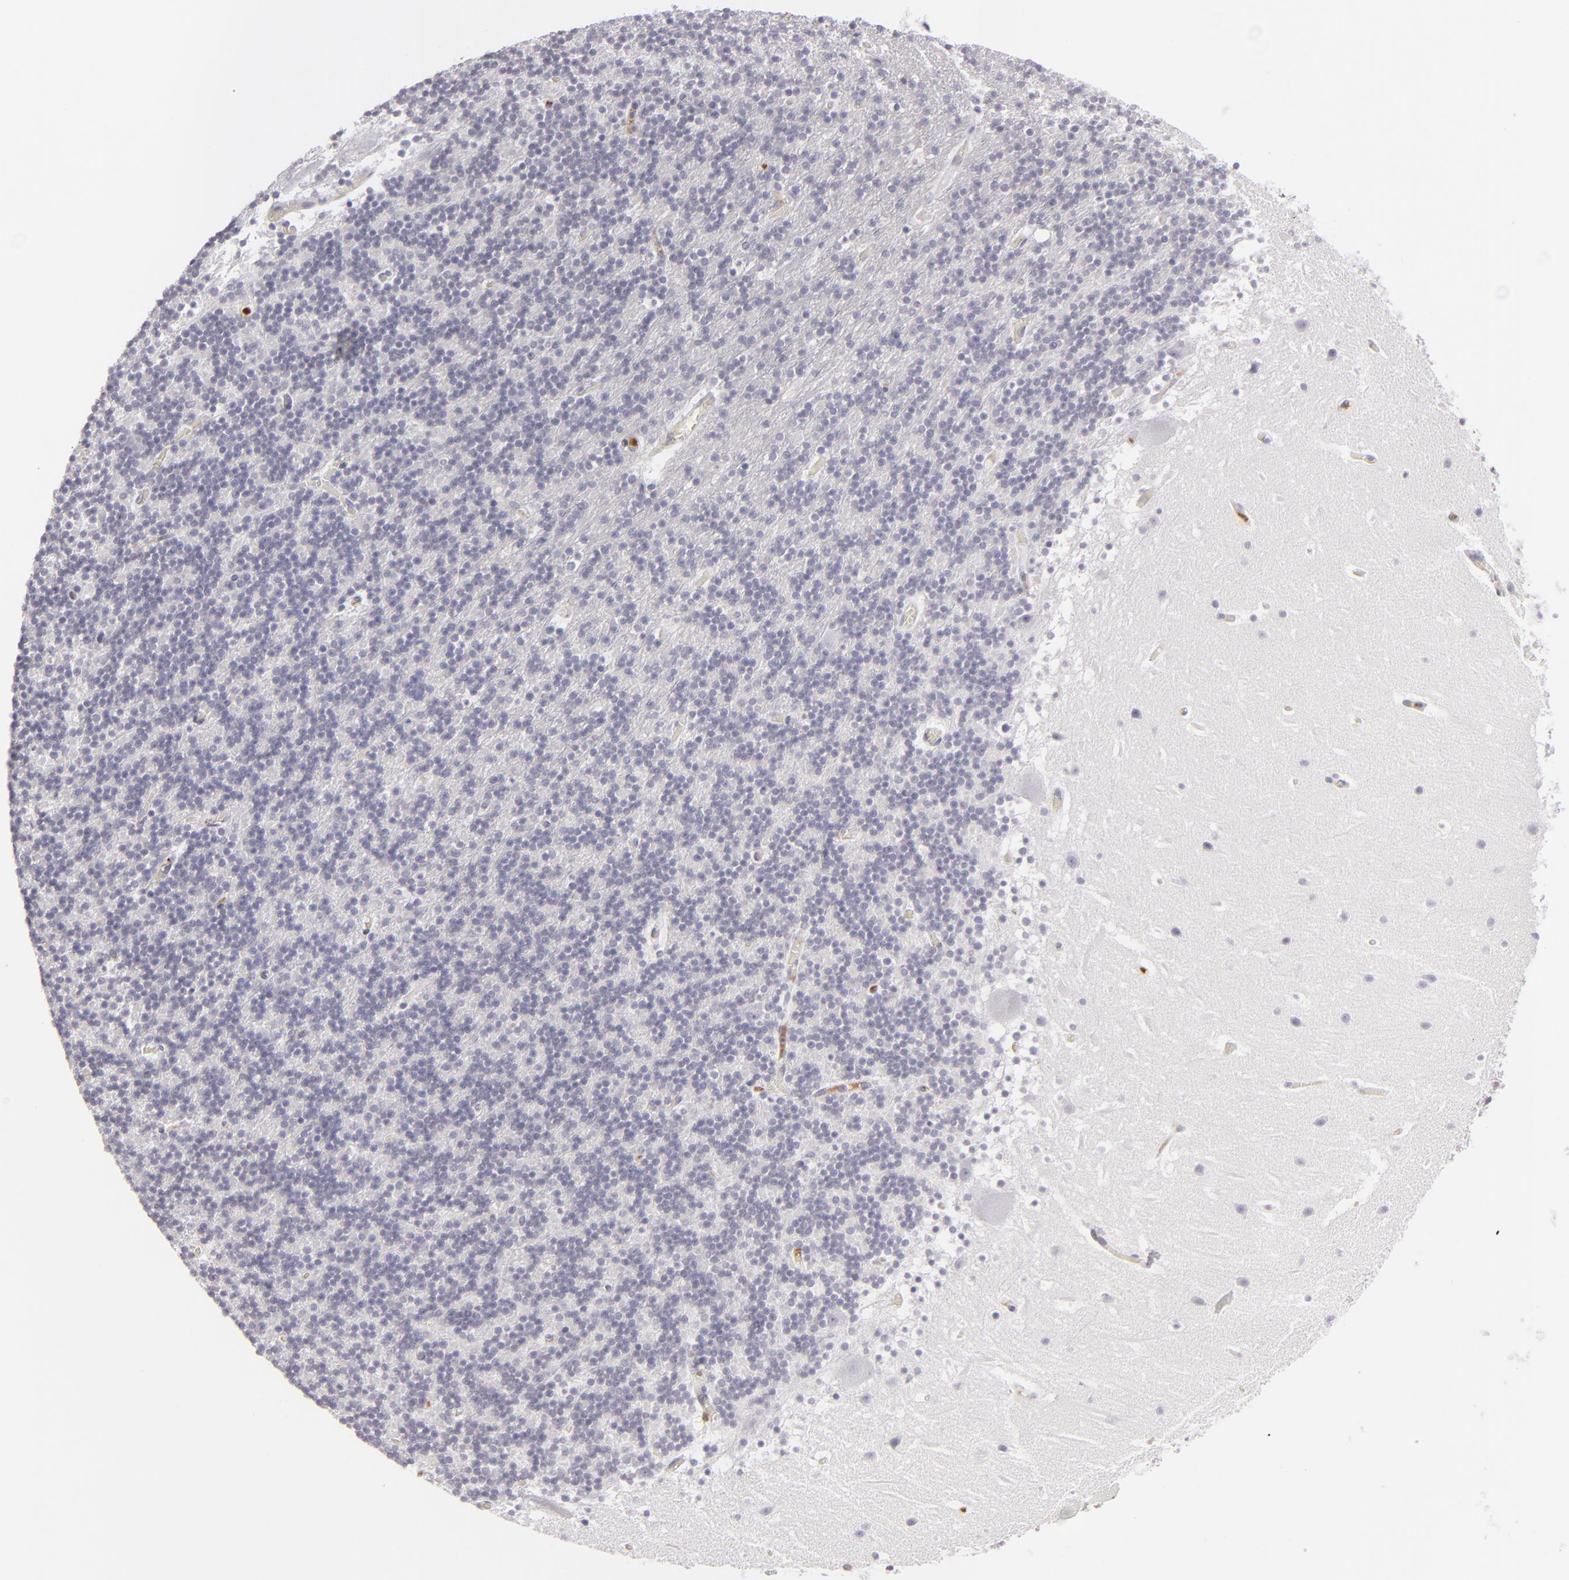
{"staining": {"intensity": "negative", "quantity": "none", "location": "none"}, "tissue": "cerebellum", "cell_type": "Cells in granular layer", "image_type": "normal", "snomed": [{"axis": "morphology", "description": "Normal tissue, NOS"}, {"axis": "topography", "description": "Cerebellum"}], "caption": "IHC of normal human cerebellum demonstrates no expression in cells in granular layer.", "gene": "C9", "patient": {"sex": "male", "age": 45}}